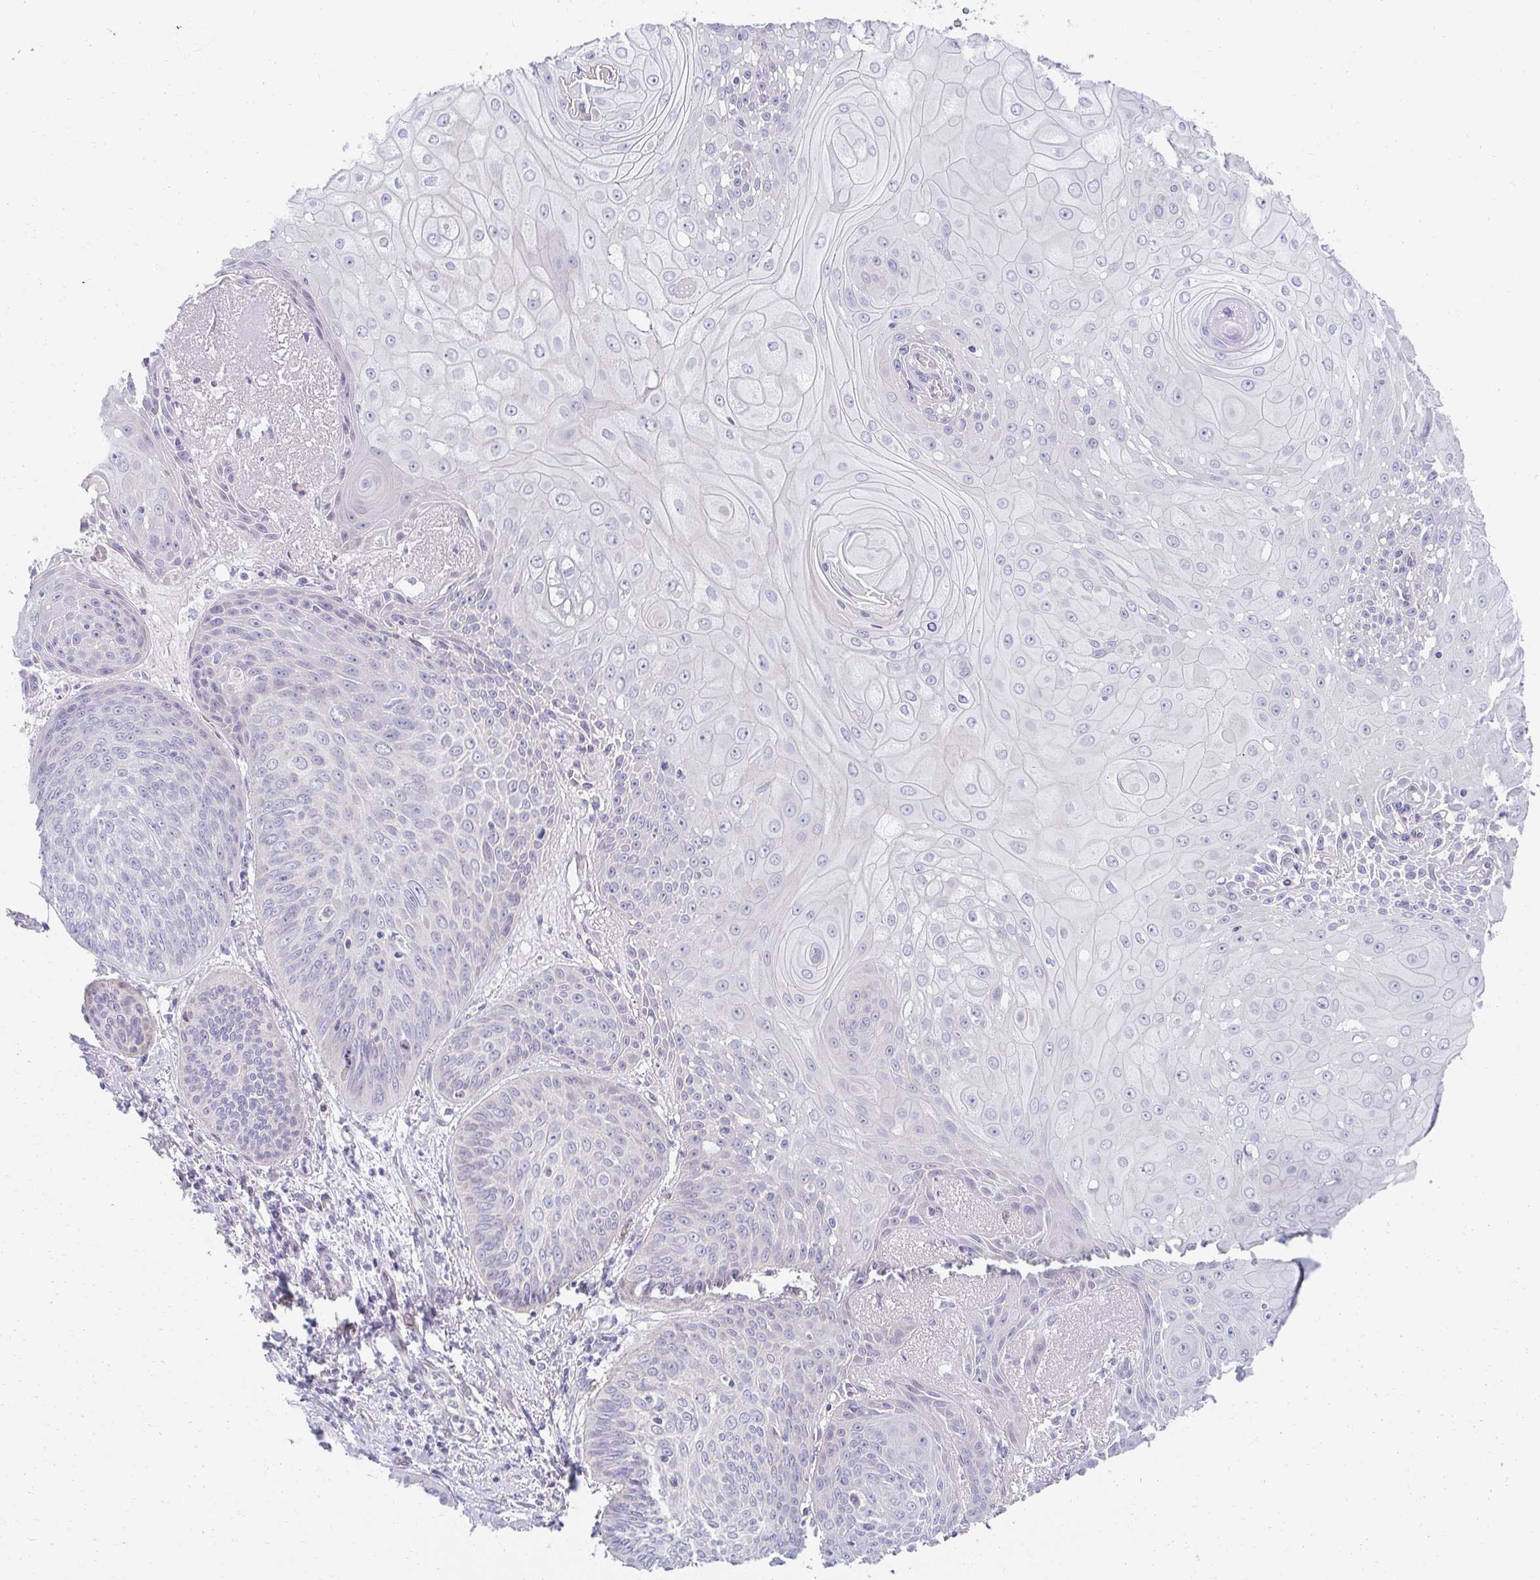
{"staining": {"intensity": "negative", "quantity": "none", "location": "none"}, "tissue": "lung cancer", "cell_type": "Tumor cells", "image_type": "cancer", "snomed": [{"axis": "morphology", "description": "Squamous cell carcinoma, NOS"}, {"axis": "topography", "description": "Lung"}], "caption": "High power microscopy photomicrograph of an immunohistochemistry (IHC) image of squamous cell carcinoma (lung), revealing no significant staining in tumor cells. (DAB (3,3'-diaminobenzidine) immunohistochemistry, high magnification).", "gene": "AKAP14", "patient": {"sex": "male", "age": 74}}